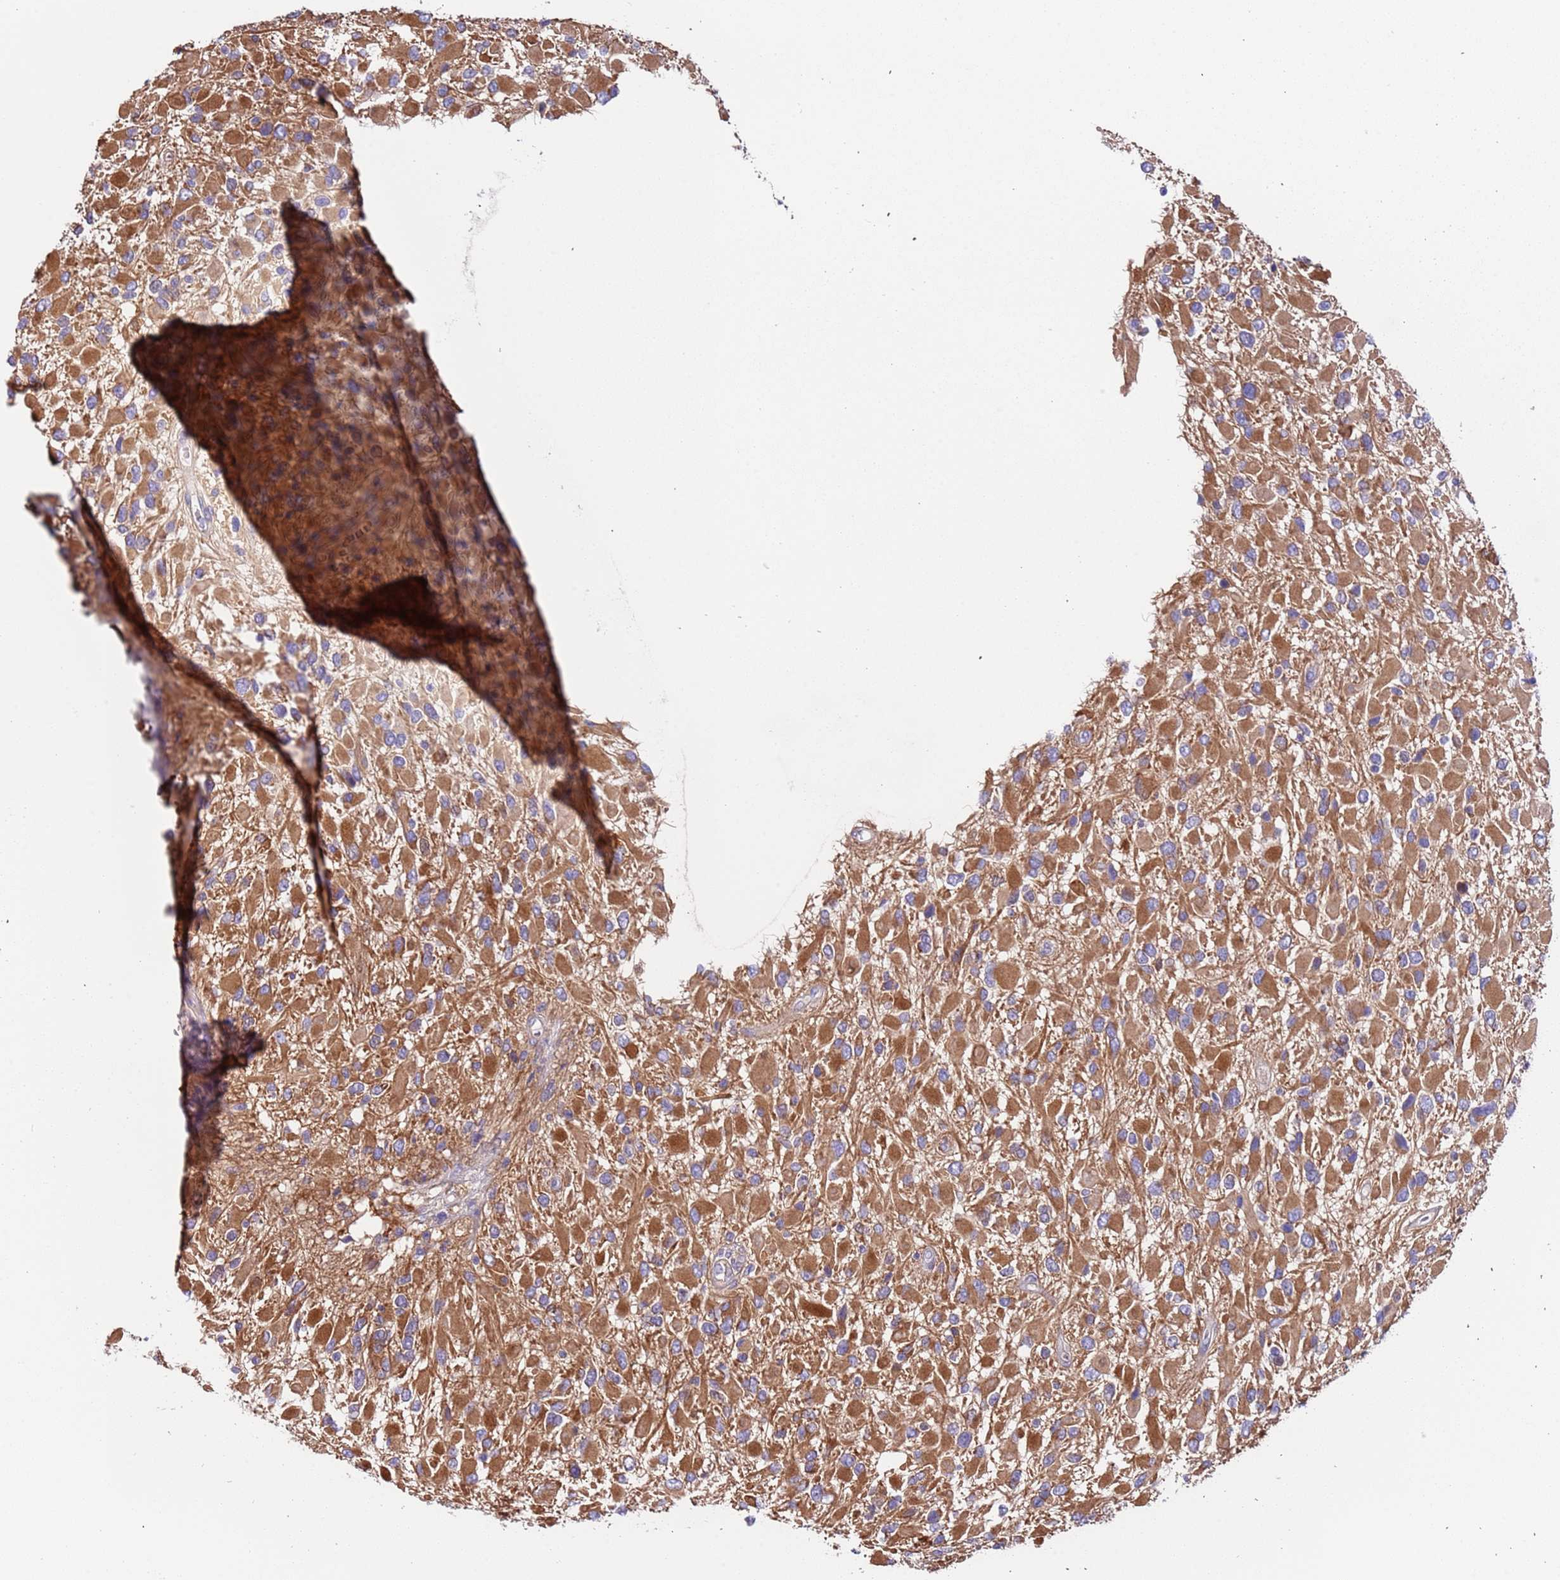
{"staining": {"intensity": "moderate", "quantity": ">75%", "location": "cytoplasmic/membranous"}, "tissue": "glioma", "cell_type": "Tumor cells", "image_type": "cancer", "snomed": [{"axis": "morphology", "description": "Glioma, malignant, High grade"}, {"axis": "topography", "description": "Brain"}], "caption": "Immunohistochemistry micrograph of neoplastic tissue: human malignant glioma (high-grade) stained using immunohistochemistry shows medium levels of moderate protein expression localized specifically in the cytoplasmic/membranous of tumor cells, appearing as a cytoplasmic/membranous brown color.", "gene": "LAMB4", "patient": {"sex": "male", "age": 53}}